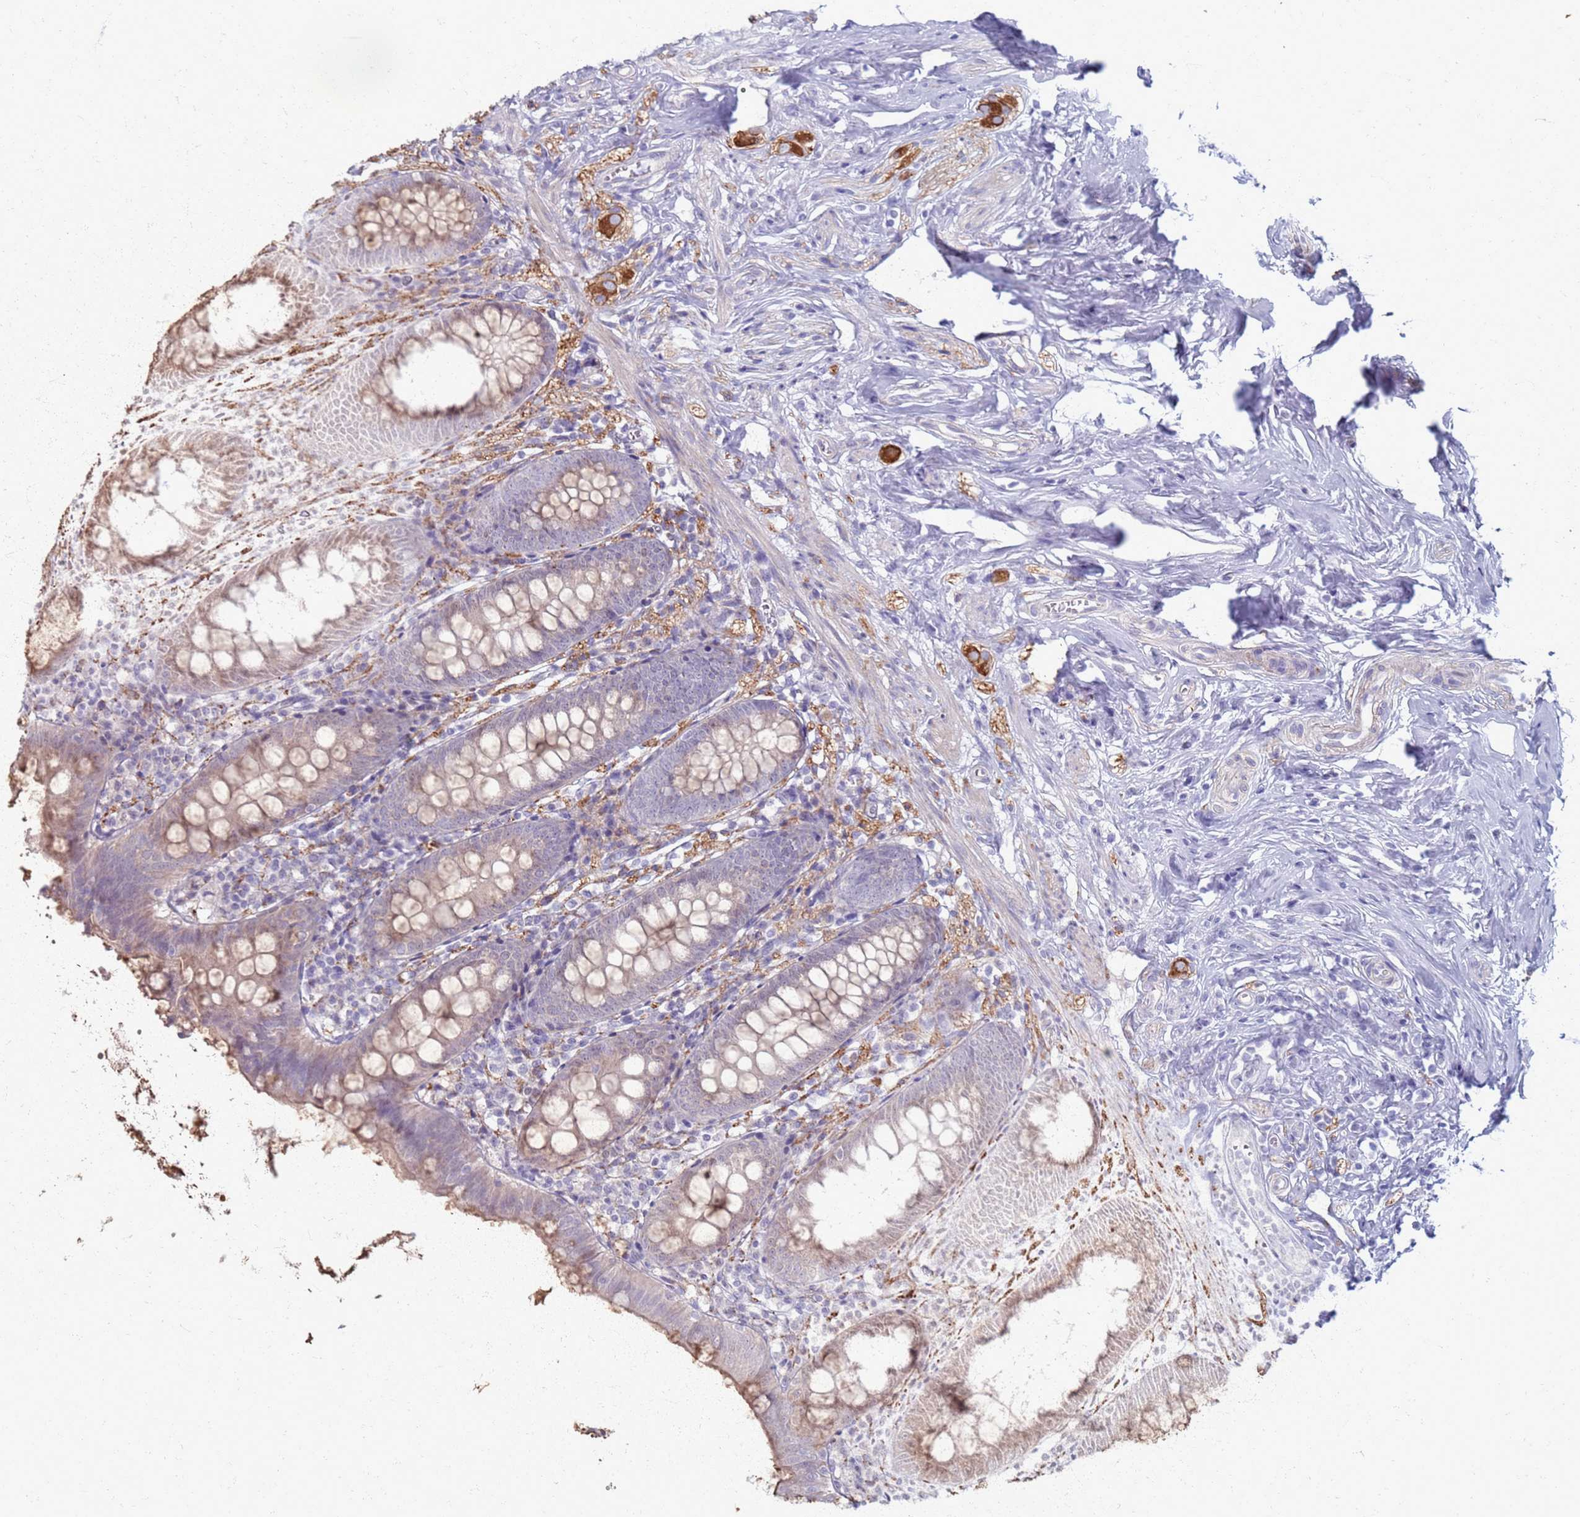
{"staining": {"intensity": "weak", "quantity": "<25%", "location": "cytoplasmic/membranous"}, "tissue": "appendix", "cell_type": "Glandular cells", "image_type": "normal", "snomed": [{"axis": "morphology", "description": "Normal tissue, NOS"}, {"axis": "topography", "description": "Appendix"}], "caption": "DAB immunohistochemical staining of unremarkable appendix reveals no significant positivity in glandular cells. Brightfield microscopy of IHC stained with DAB (3,3'-diaminobenzidine) (brown) and hematoxylin (blue), captured at high magnification.", "gene": "CLCA2", "patient": {"sex": "female", "age": 51}}